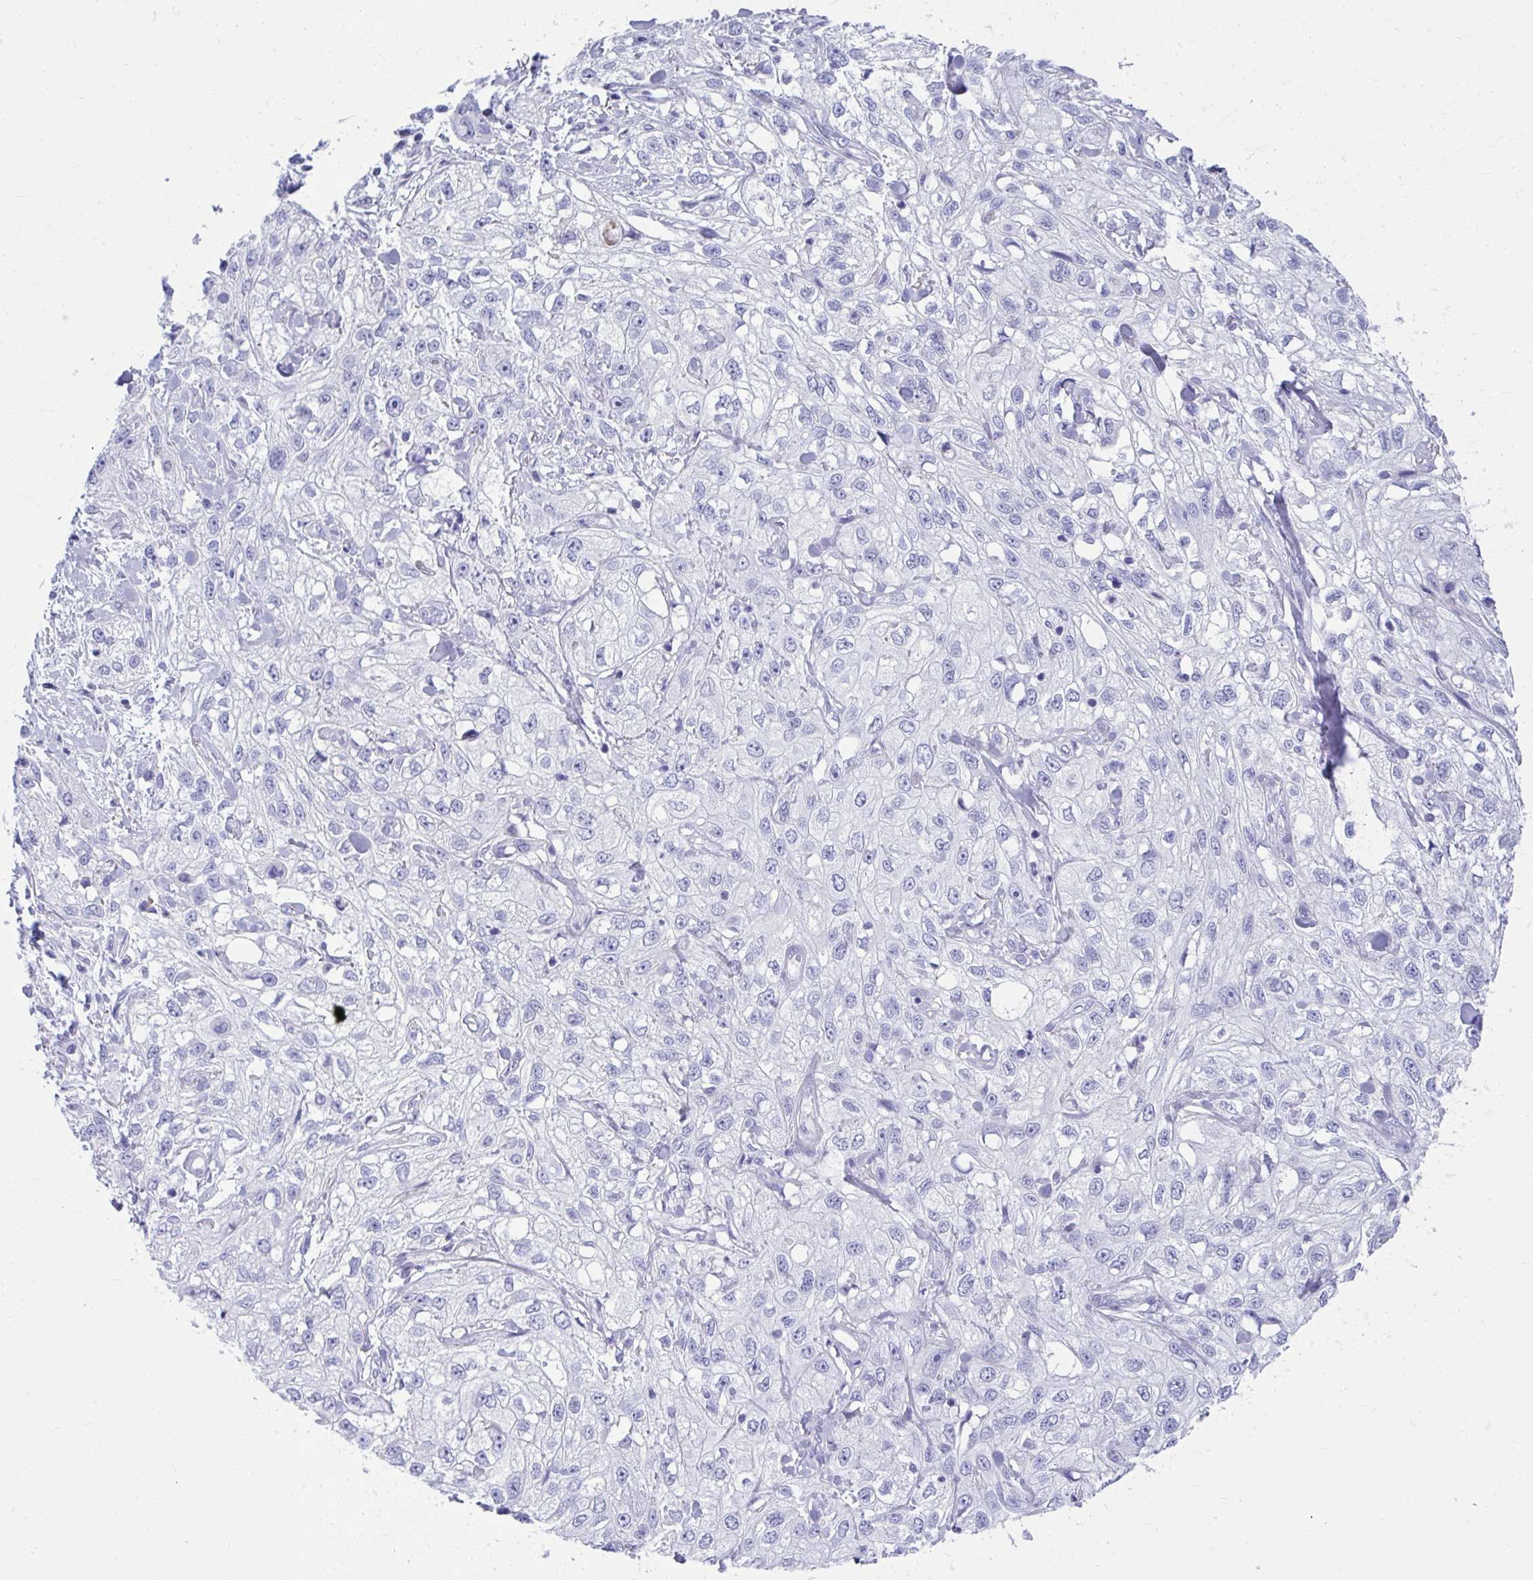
{"staining": {"intensity": "negative", "quantity": "none", "location": "none"}, "tissue": "skin cancer", "cell_type": "Tumor cells", "image_type": "cancer", "snomed": [{"axis": "morphology", "description": "Squamous cell carcinoma, NOS"}, {"axis": "topography", "description": "Skin"}, {"axis": "topography", "description": "Vulva"}], "caption": "Micrograph shows no protein staining in tumor cells of squamous cell carcinoma (skin) tissue.", "gene": "ISL1", "patient": {"sex": "female", "age": 86}}